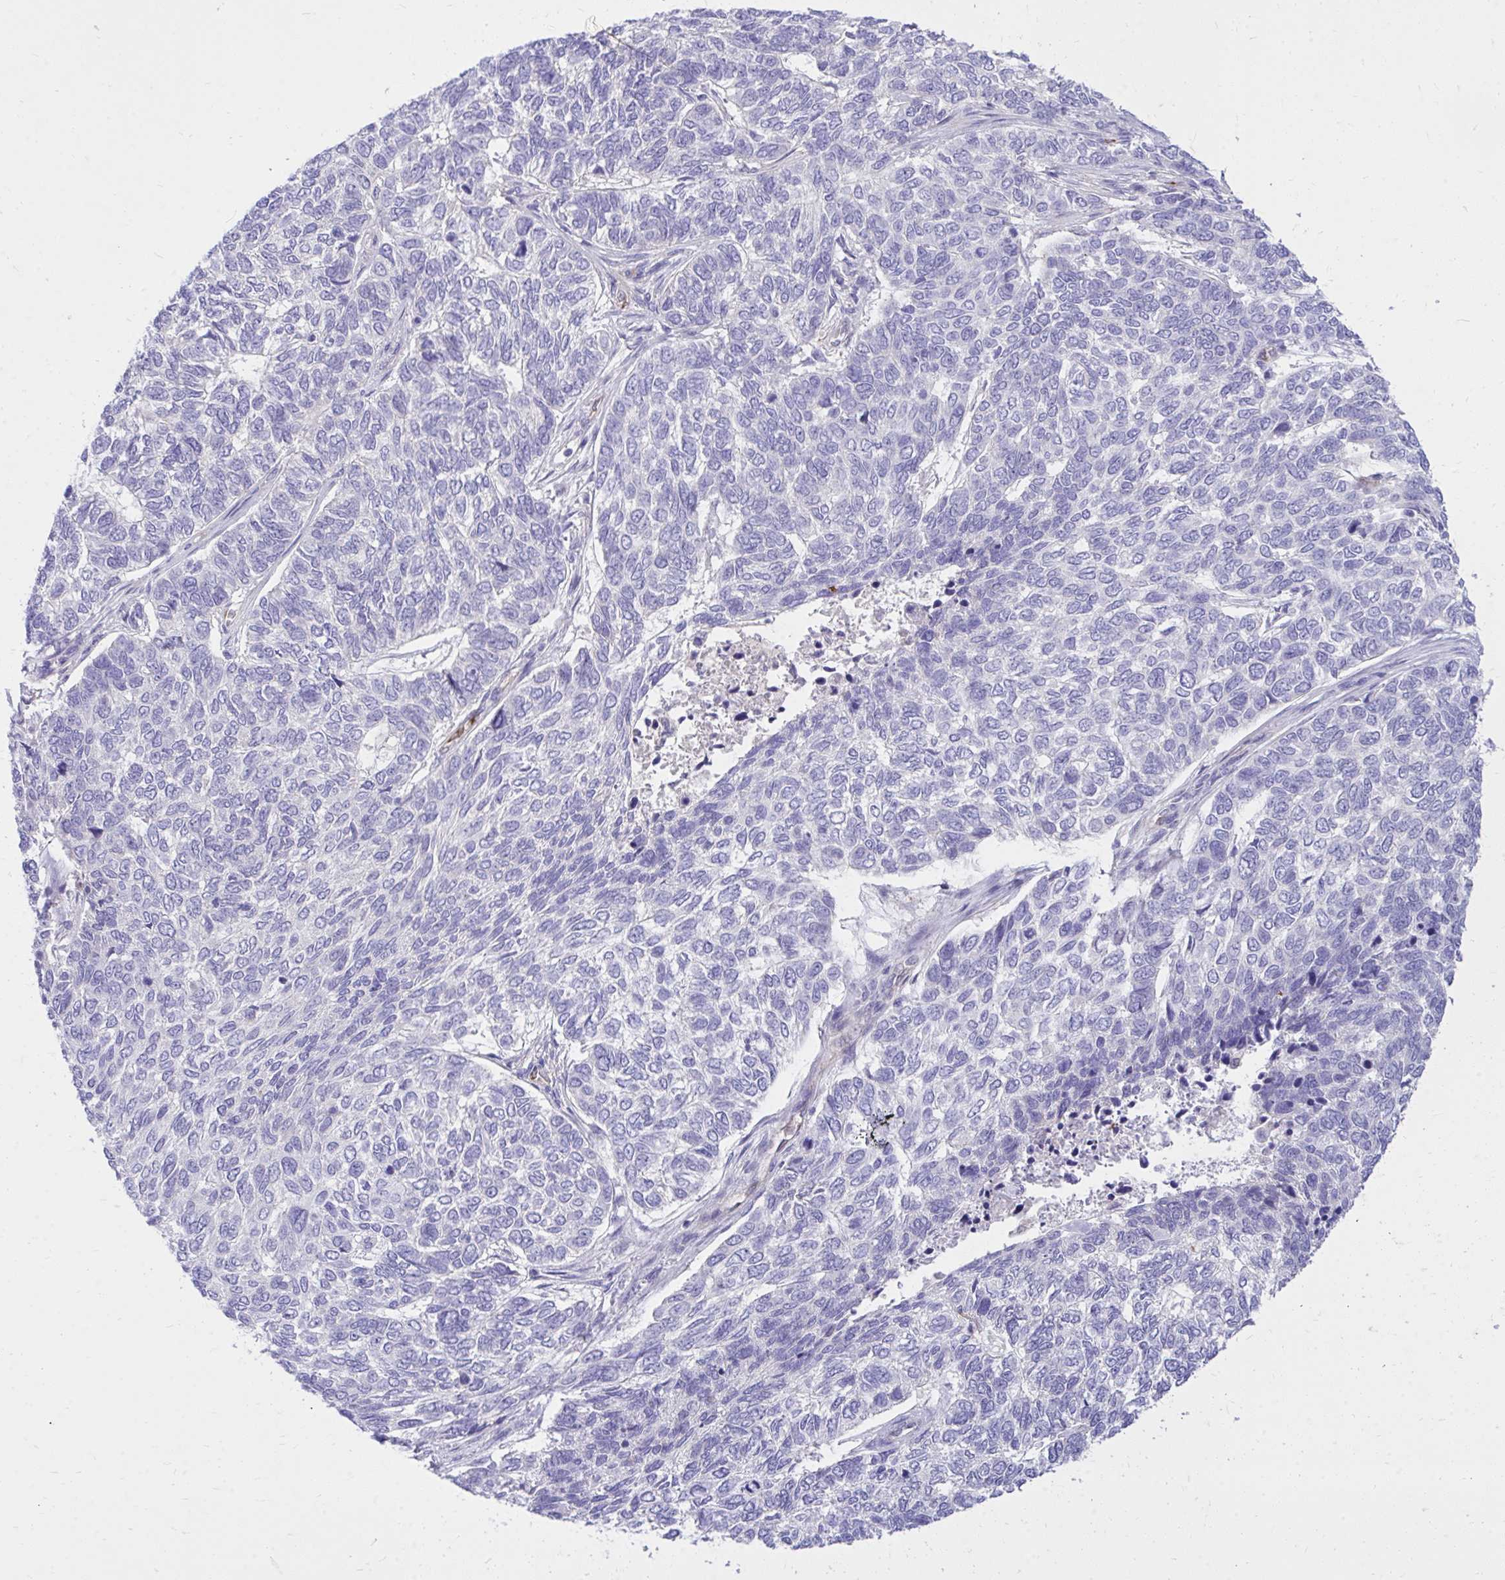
{"staining": {"intensity": "negative", "quantity": "none", "location": "none"}, "tissue": "skin cancer", "cell_type": "Tumor cells", "image_type": "cancer", "snomed": [{"axis": "morphology", "description": "Basal cell carcinoma"}, {"axis": "topography", "description": "Skin"}], "caption": "Immunohistochemistry of human skin cancer demonstrates no positivity in tumor cells.", "gene": "TP53I11", "patient": {"sex": "female", "age": 65}}